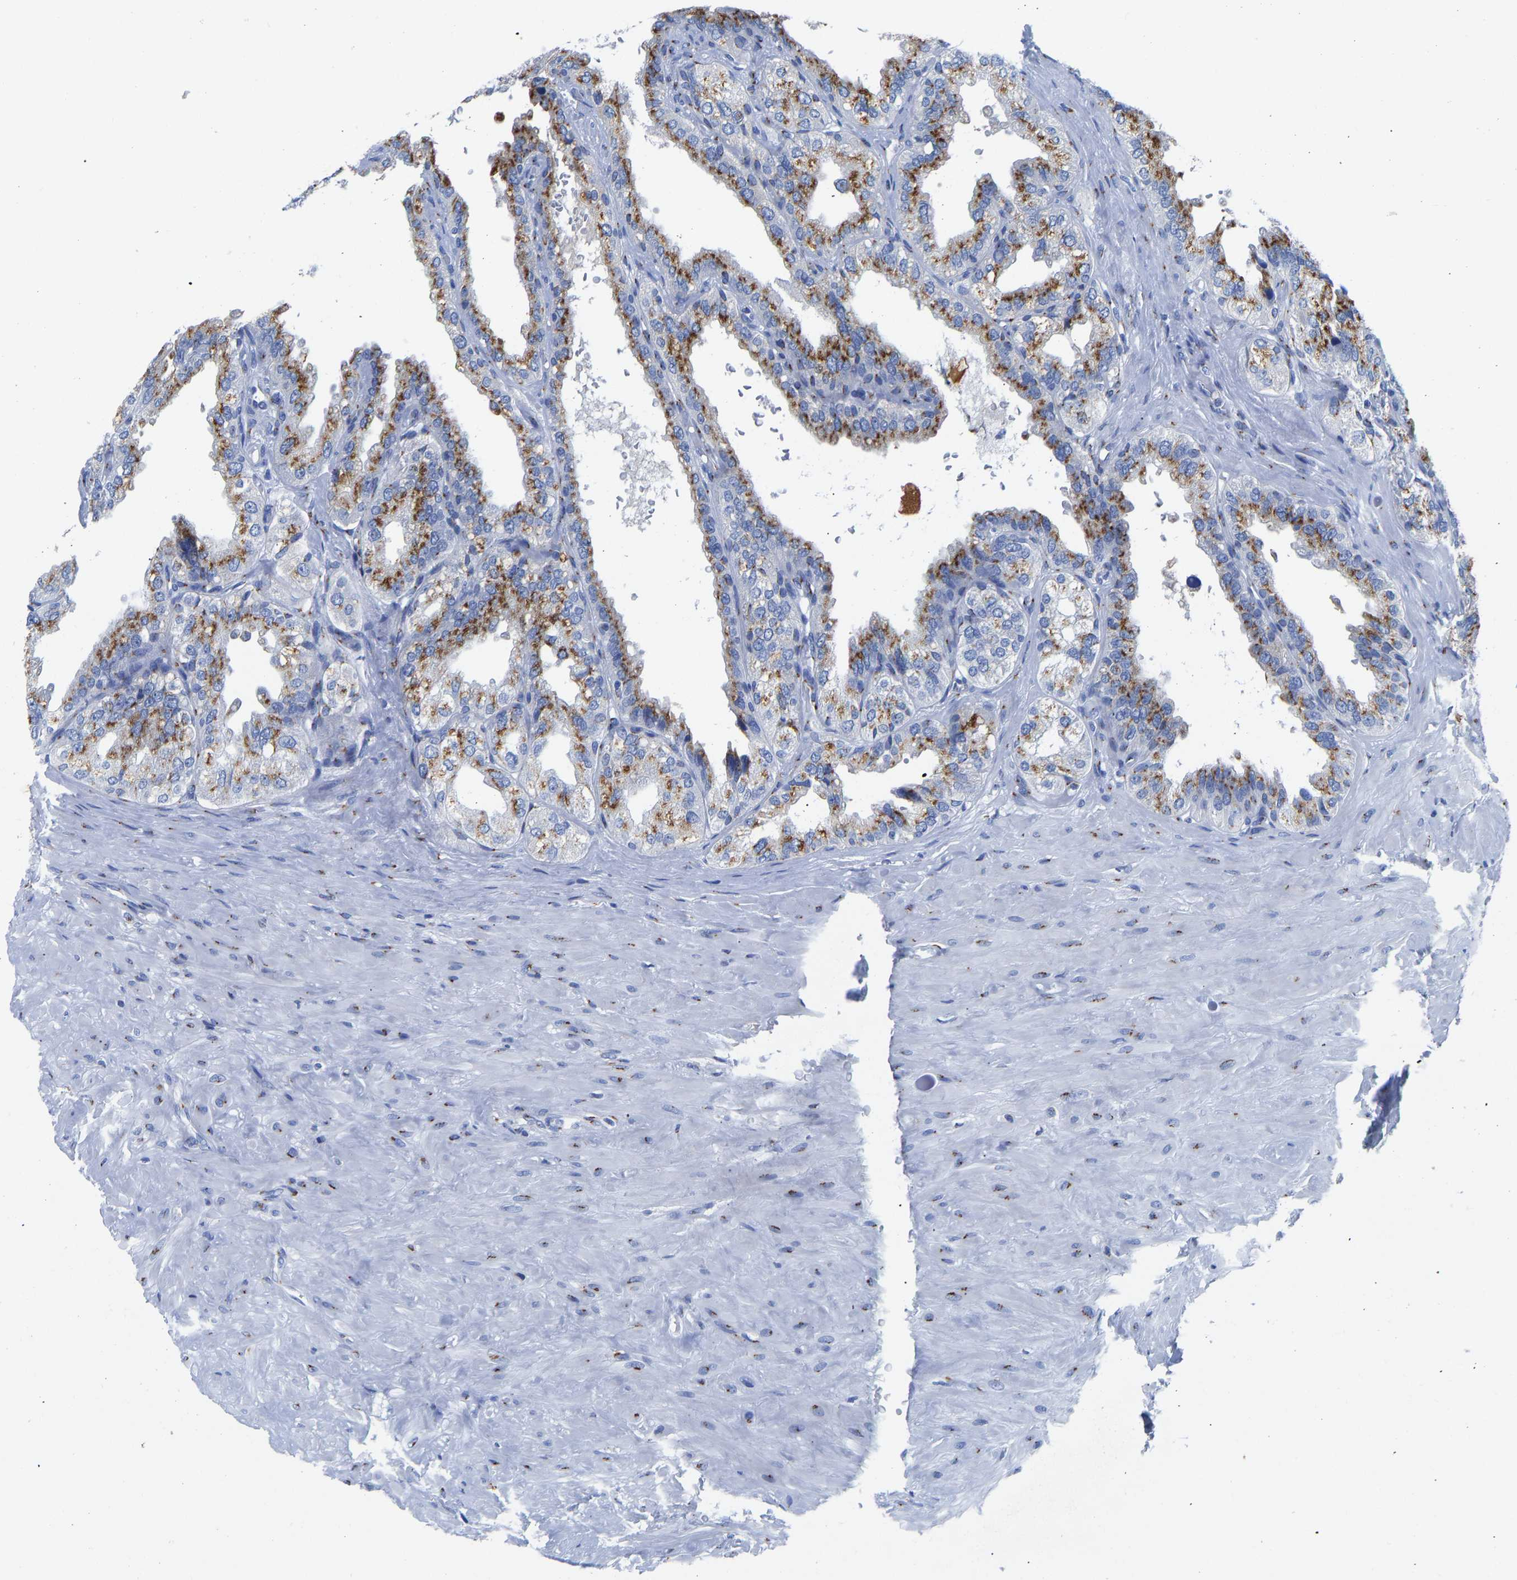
{"staining": {"intensity": "moderate", "quantity": ">75%", "location": "cytoplasmic/membranous"}, "tissue": "seminal vesicle", "cell_type": "Glandular cells", "image_type": "normal", "snomed": [{"axis": "morphology", "description": "Normal tissue, NOS"}, {"axis": "topography", "description": "Seminal veicle"}], "caption": "A photomicrograph of human seminal vesicle stained for a protein demonstrates moderate cytoplasmic/membranous brown staining in glandular cells. (brown staining indicates protein expression, while blue staining denotes nuclei).", "gene": "TMEM87A", "patient": {"sex": "male", "age": 68}}